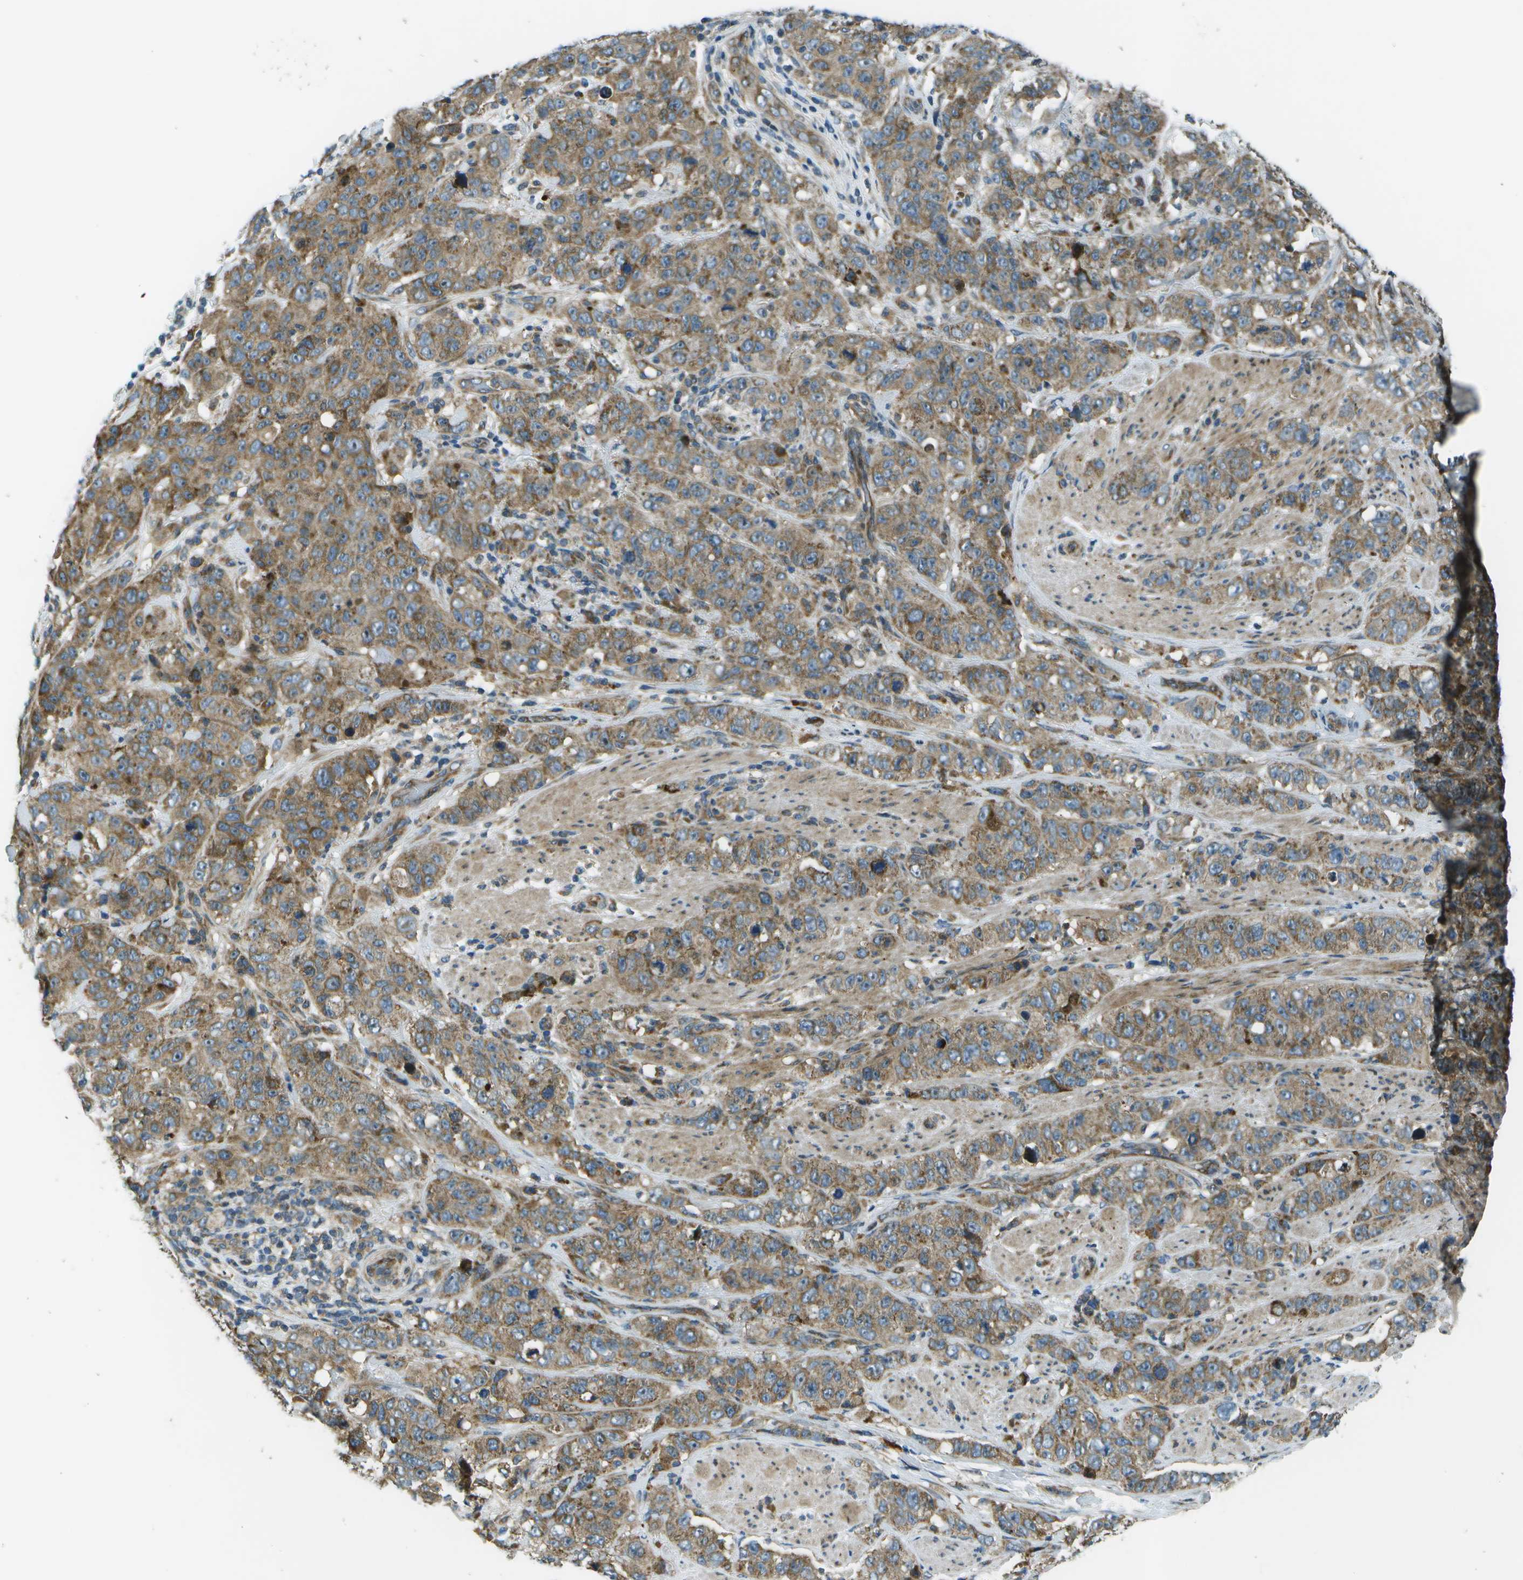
{"staining": {"intensity": "moderate", "quantity": ">75%", "location": "cytoplasmic/membranous"}, "tissue": "stomach cancer", "cell_type": "Tumor cells", "image_type": "cancer", "snomed": [{"axis": "morphology", "description": "Adenocarcinoma, NOS"}, {"axis": "topography", "description": "Stomach"}], "caption": "Protein expression by immunohistochemistry shows moderate cytoplasmic/membranous positivity in about >75% of tumor cells in stomach cancer (adenocarcinoma).", "gene": "PXYLP1", "patient": {"sex": "male", "age": 48}}